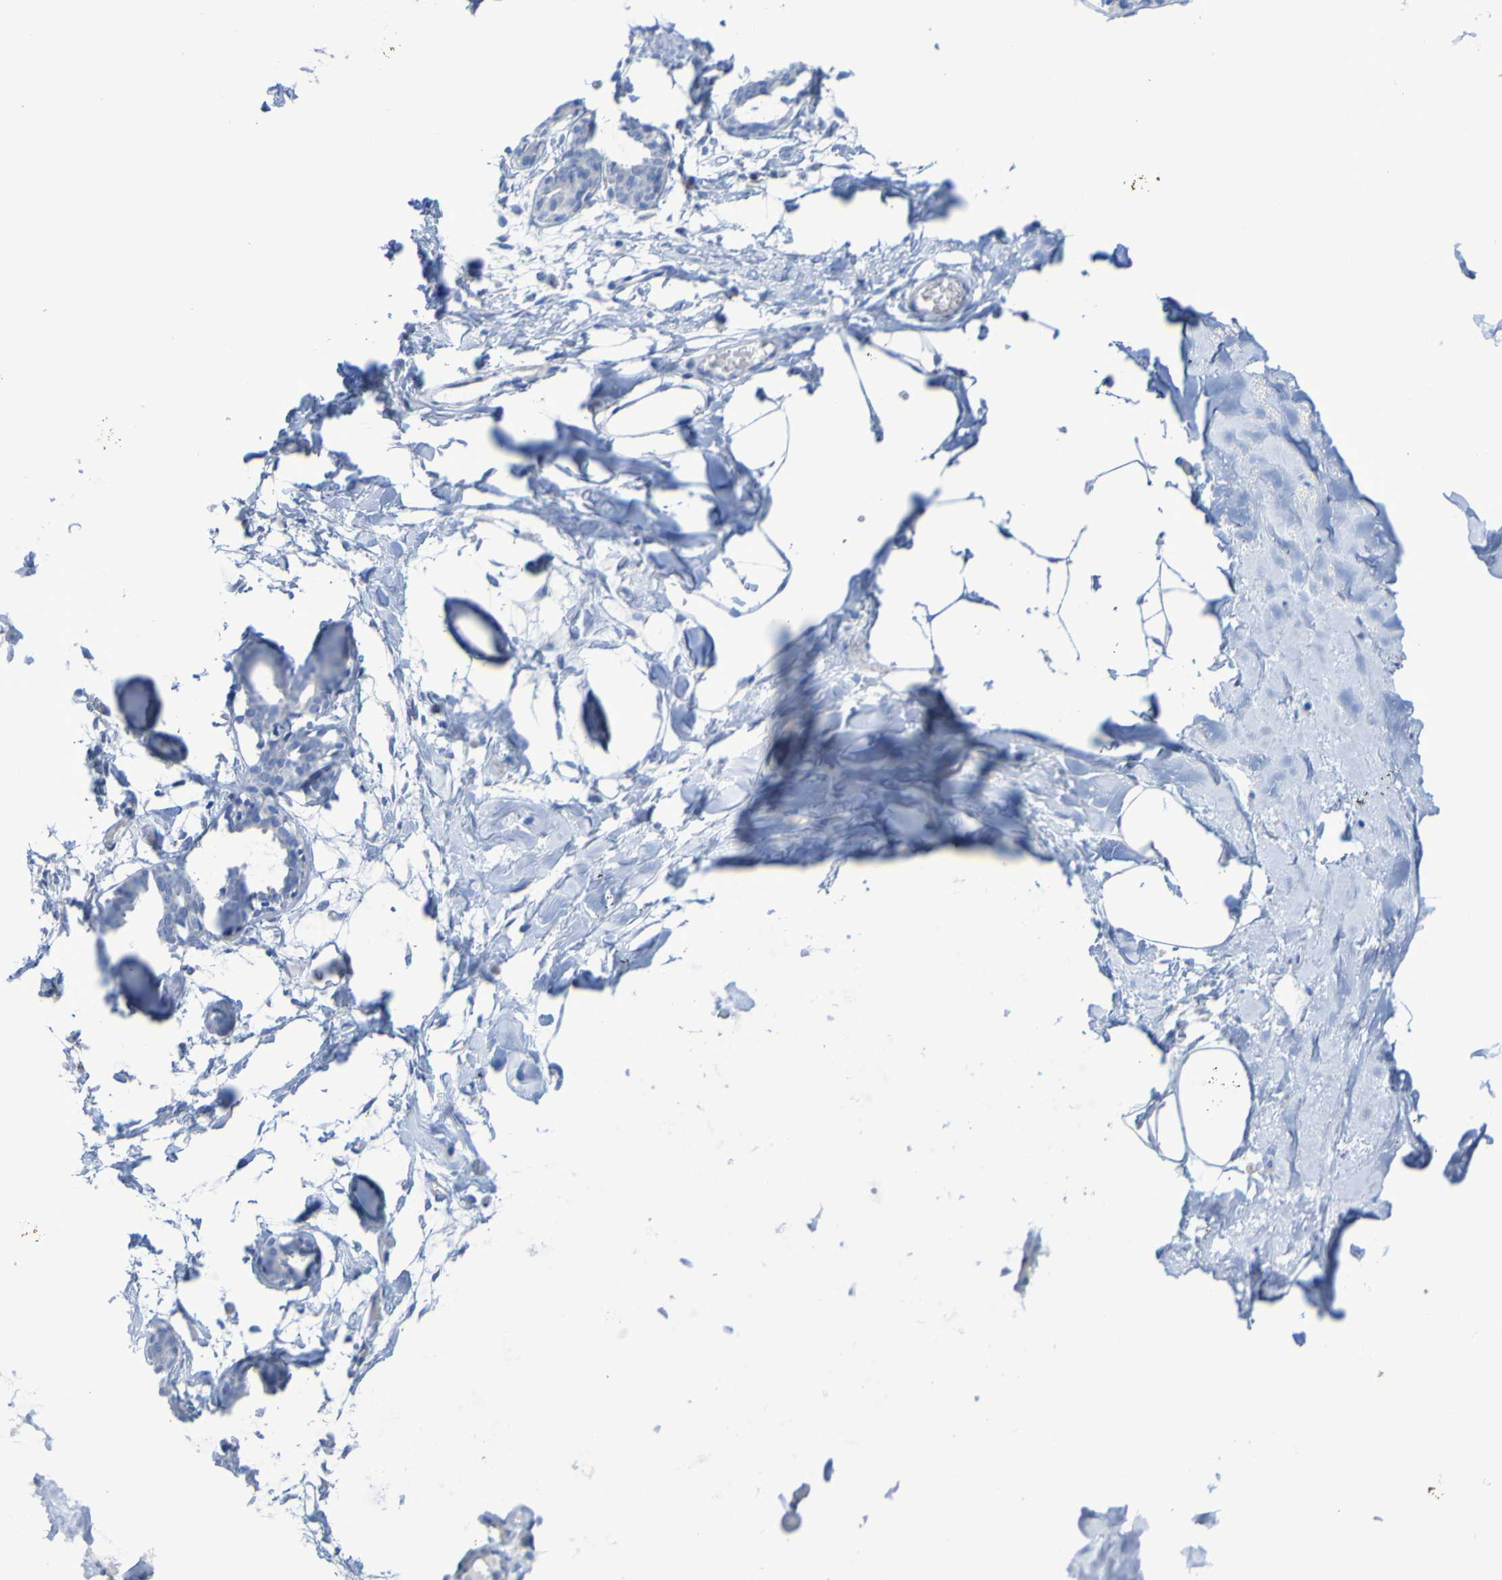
{"staining": {"intensity": "negative", "quantity": "none", "location": "none"}, "tissue": "adipose tissue", "cell_type": "Adipocytes", "image_type": "normal", "snomed": [{"axis": "morphology", "description": "Normal tissue, NOS"}, {"axis": "topography", "description": "Breast"}, {"axis": "topography", "description": "Adipose tissue"}], "caption": "This is an IHC image of unremarkable adipose tissue. There is no staining in adipocytes.", "gene": "ACMSD", "patient": {"sex": "female", "age": 25}}